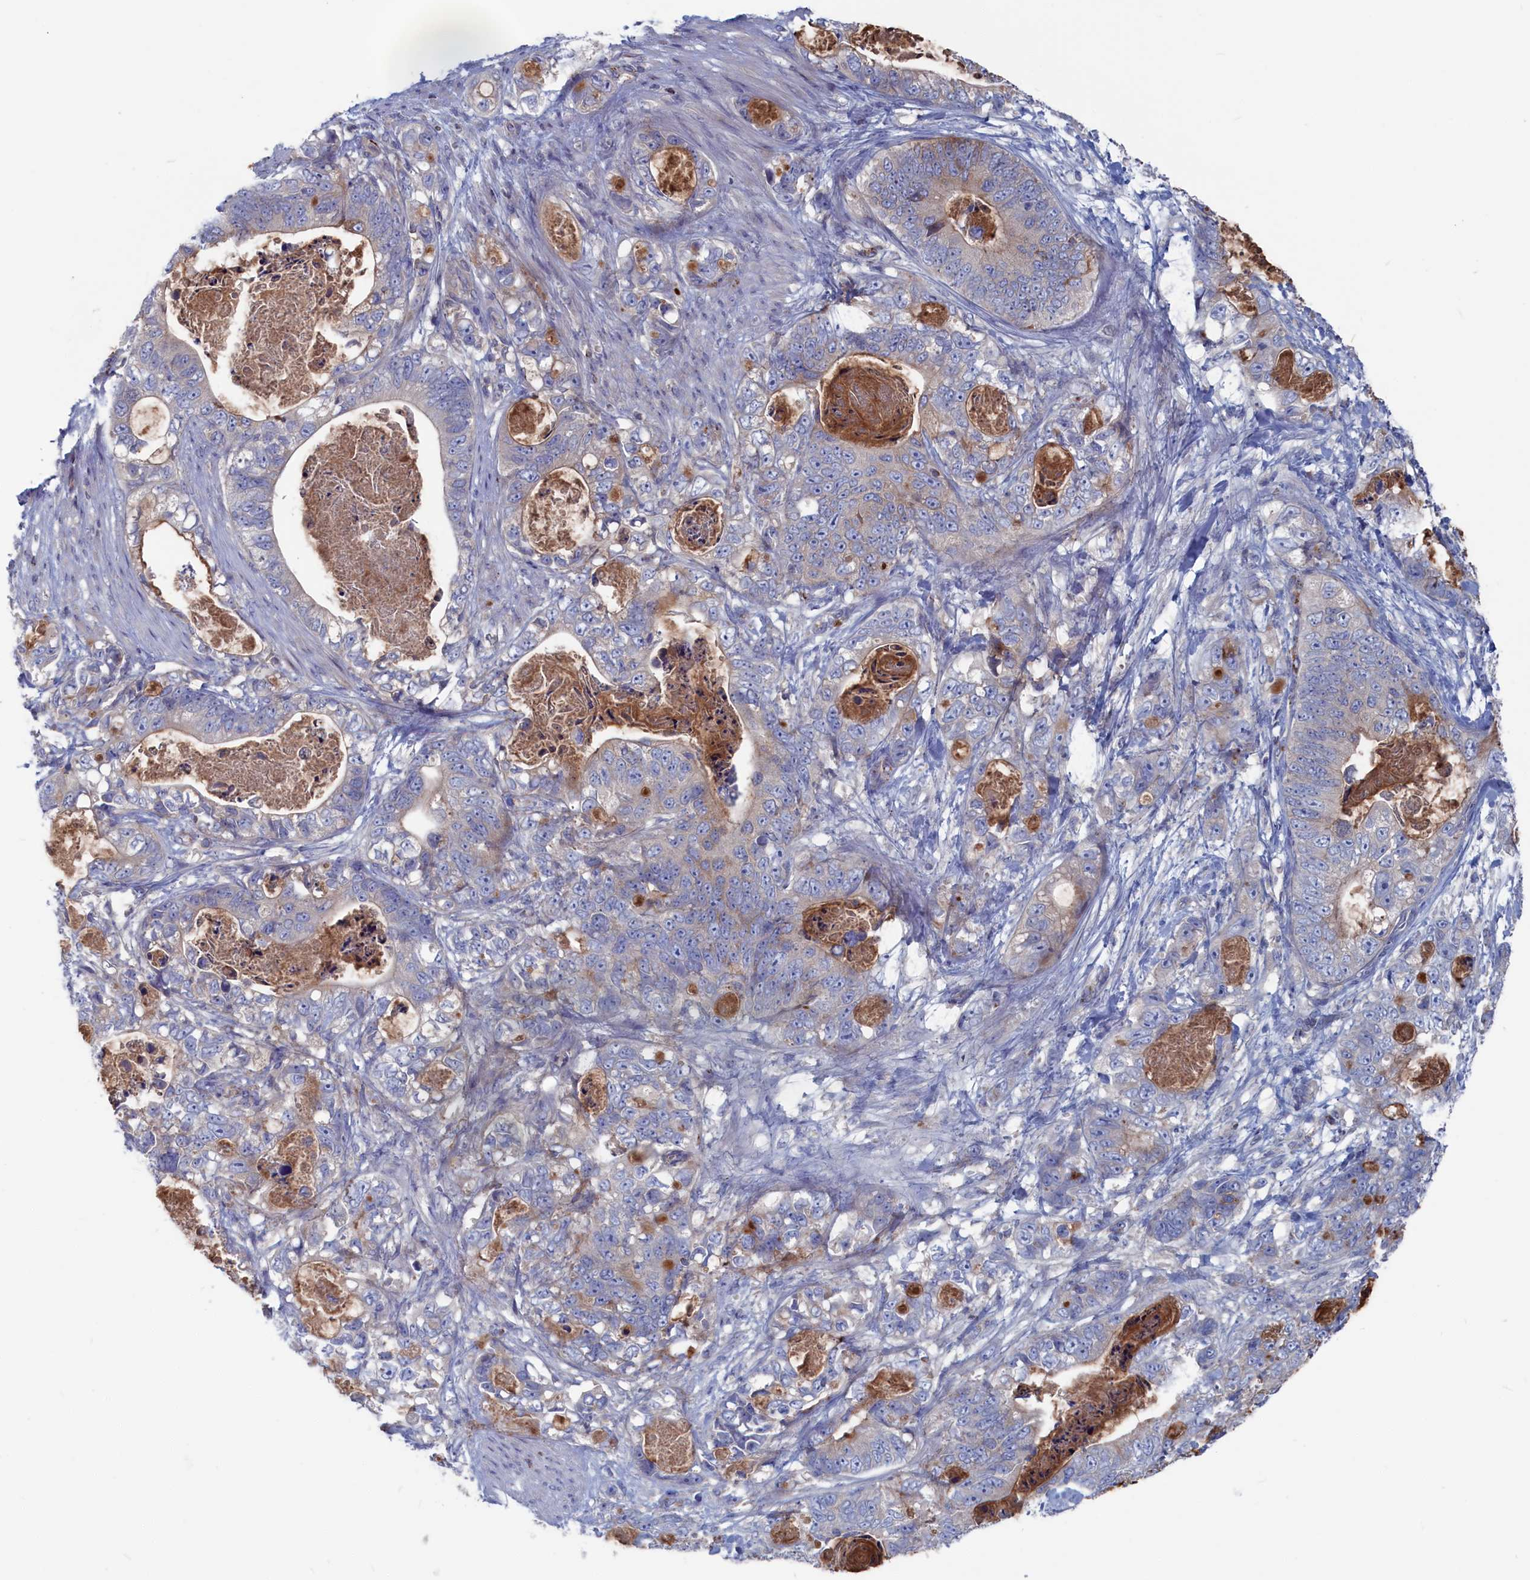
{"staining": {"intensity": "negative", "quantity": "none", "location": "none"}, "tissue": "stomach cancer", "cell_type": "Tumor cells", "image_type": "cancer", "snomed": [{"axis": "morphology", "description": "Normal tissue, NOS"}, {"axis": "morphology", "description": "Adenocarcinoma, NOS"}, {"axis": "topography", "description": "Stomach"}], "caption": "Protein analysis of stomach cancer (adenocarcinoma) shows no significant staining in tumor cells.", "gene": "CEND1", "patient": {"sex": "female", "age": 89}}